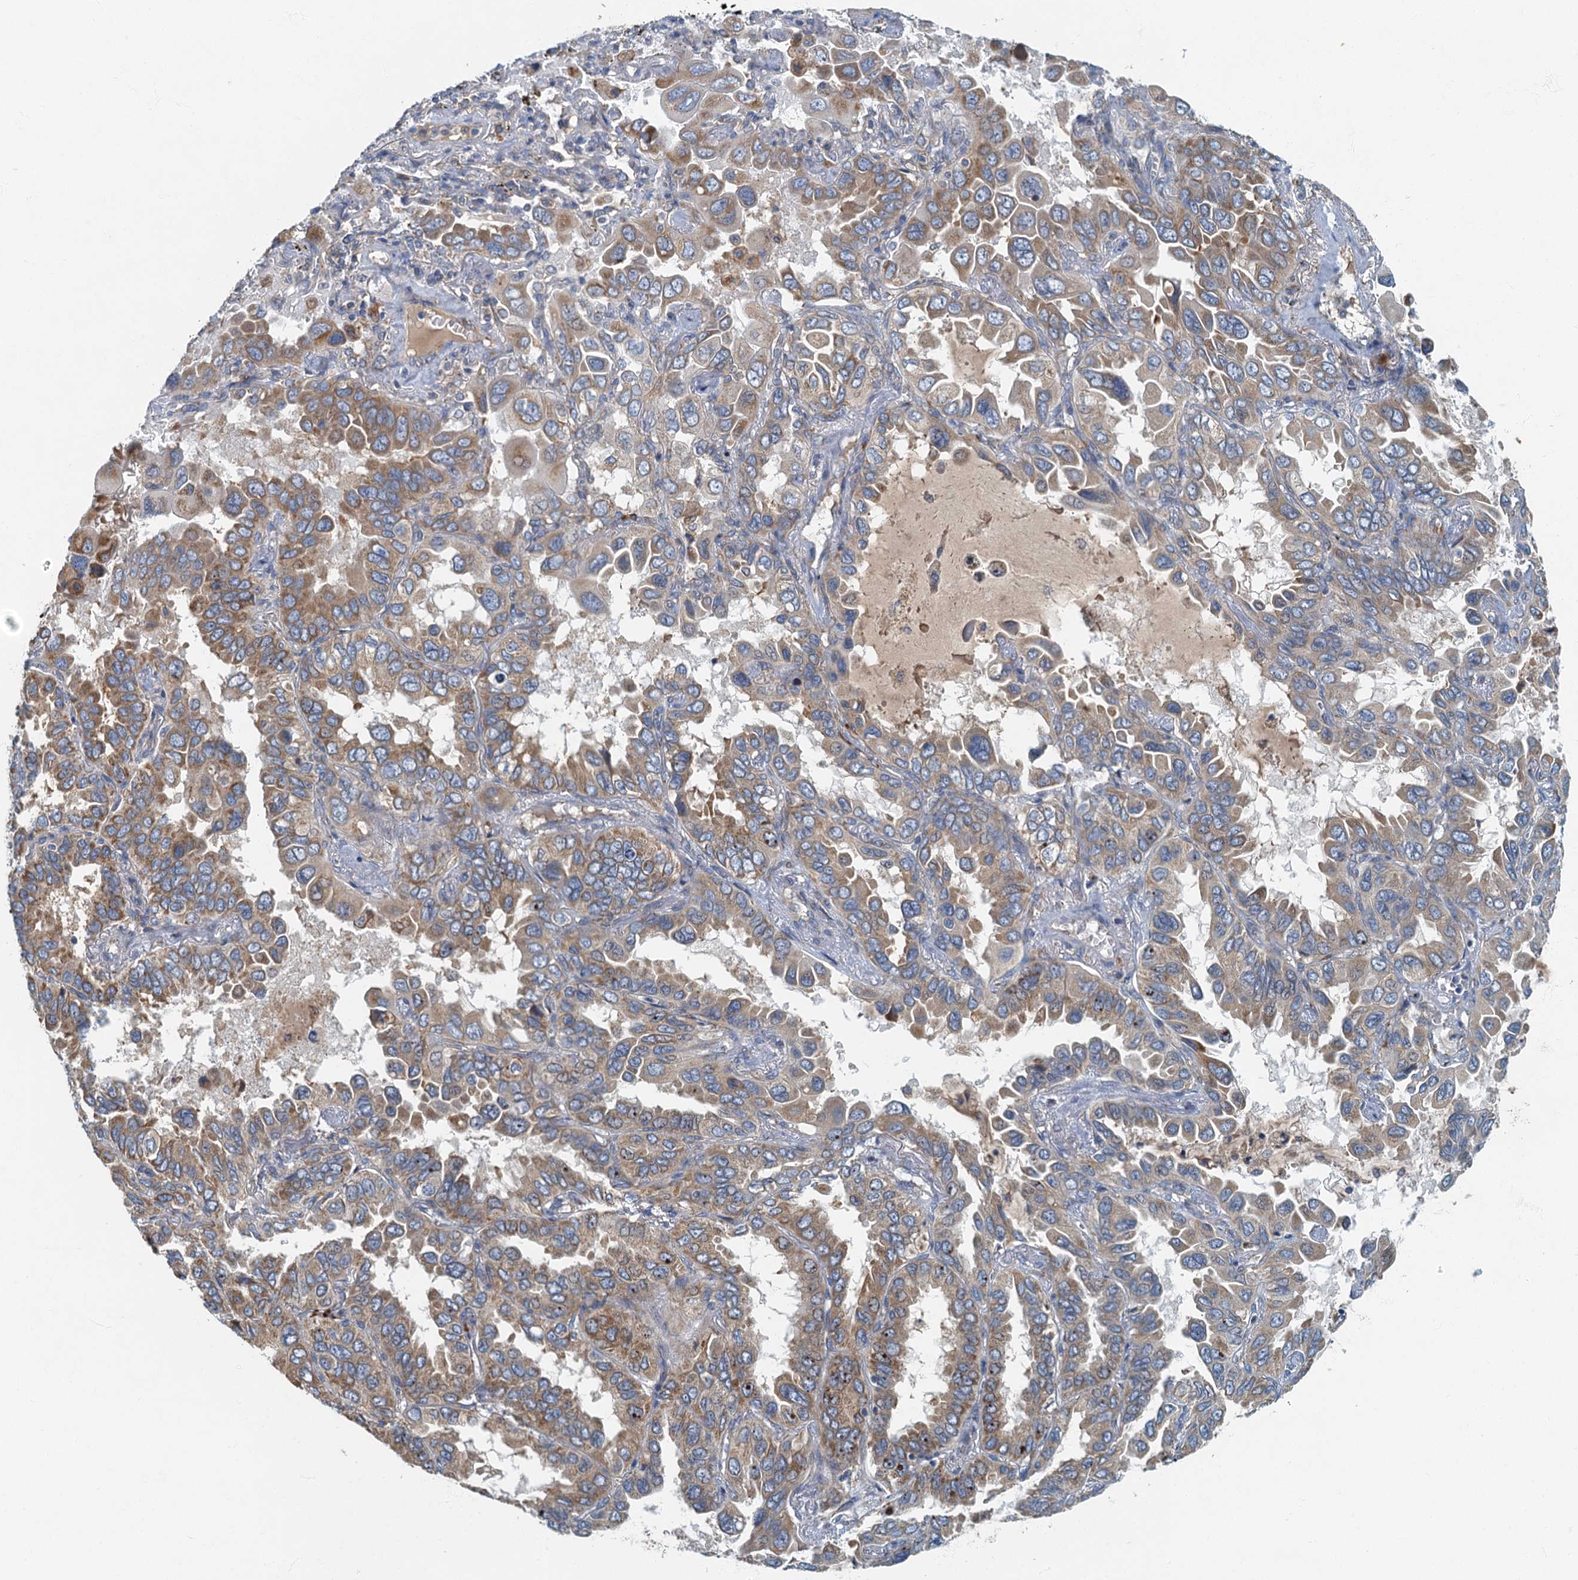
{"staining": {"intensity": "moderate", "quantity": ">75%", "location": "cytoplasmic/membranous"}, "tissue": "lung cancer", "cell_type": "Tumor cells", "image_type": "cancer", "snomed": [{"axis": "morphology", "description": "Adenocarcinoma, NOS"}, {"axis": "topography", "description": "Lung"}], "caption": "IHC histopathology image of neoplastic tissue: human lung cancer stained using IHC reveals medium levels of moderate protein expression localized specifically in the cytoplasmic/membranous of tumor cells, appearing as a cytoplasmic/membranous brown color.", "gene": "SPDYC", "patient": {"sex": "male", "age": 64}}